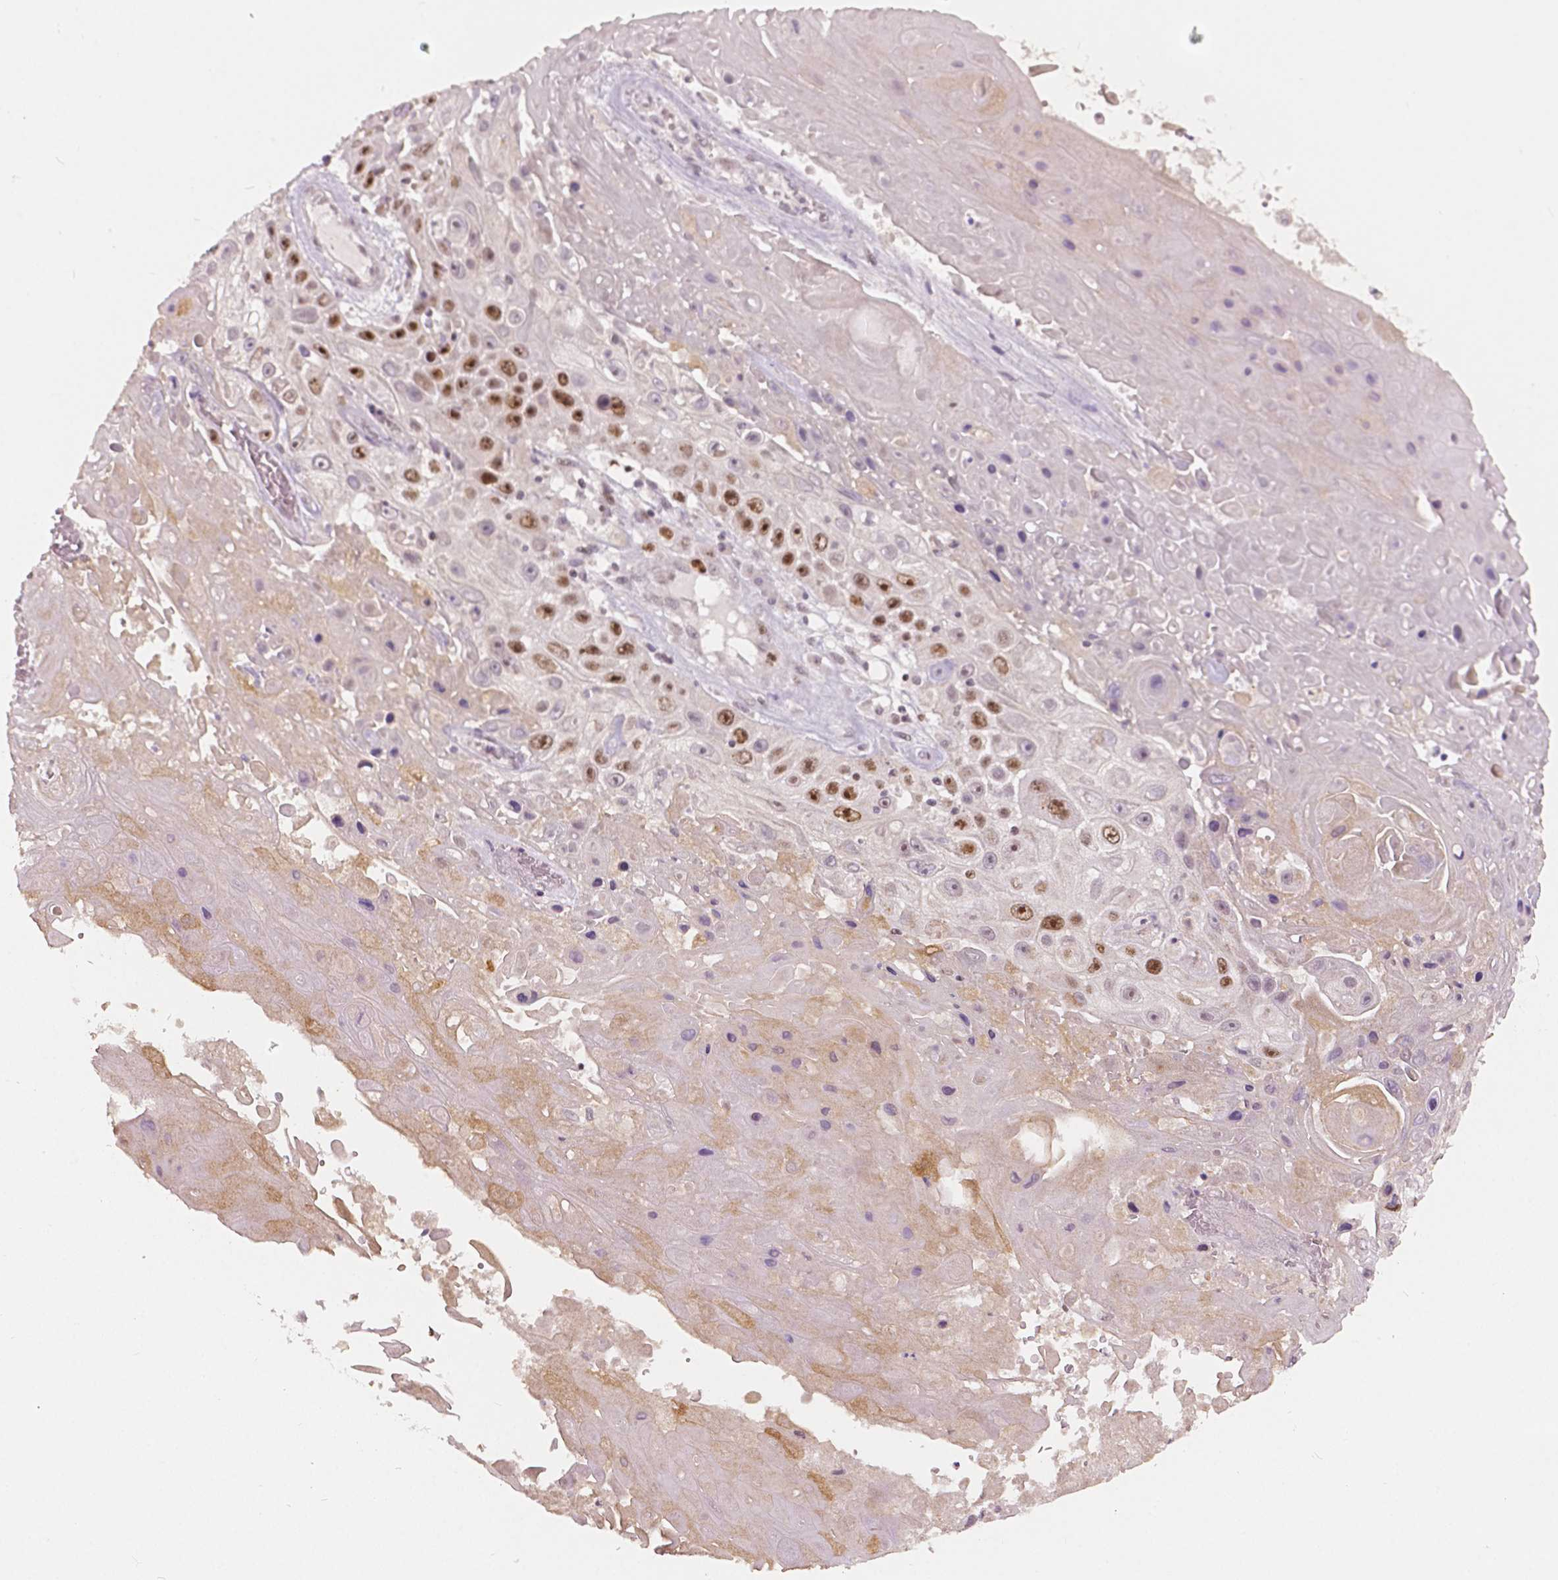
{"staining": {"intensity": "strong", "quantity": "<25%", "location": "nuclear"}, "tissue": "skin cancer", "cell_type": "Tumor cells", "image_type": "cancer", "snomed": [{"axis": "morphology", "description": "Squamous cell carcinoma, NOS"}, {"axis": "topography", "description": "Skin"}], "caption": "Immunohistochemistry (IHC) staining of skin cancer, which demonstrates medium levels of strong nuclear positivity in about <25% of tumor cells indicating strong nuclear protein positivity. The staining was performed using DAB (brown) for protein detection and nuclei were counterstained in hematoxylin (blue).", "gene": "NSD2", "patient": {"sex": "male", "age": 82}}